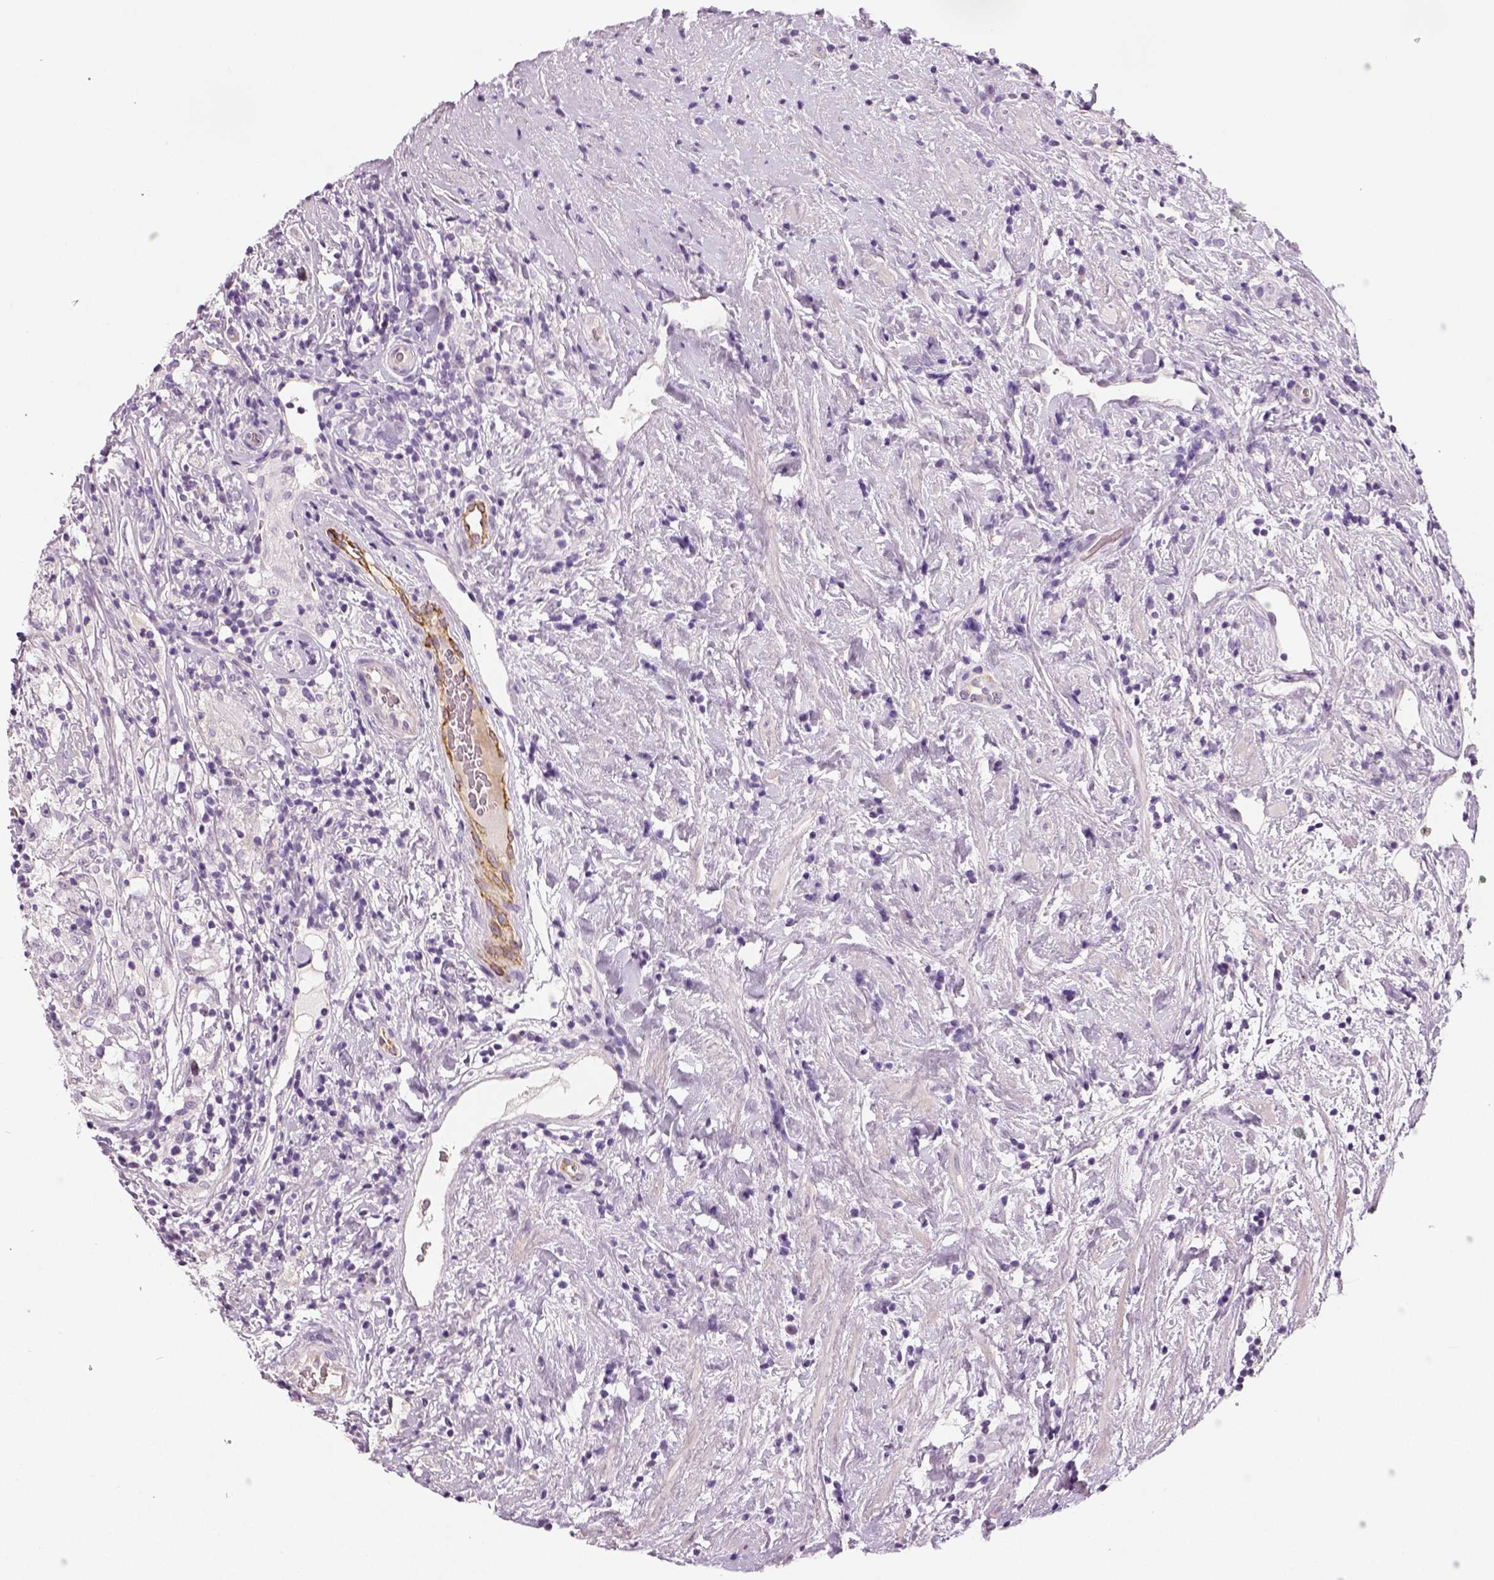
{"staining": {"intensity": "negative", "quantity": "none", "location": "none"}, "tissue": "testis cancer", "cell_type": "Tumor cells", "image_type": "cancer", "snomed": [{"axis": "morphology", "description": "Seminoma, NOS"}, {"axis": "topography", "description": "Testis"}], "caption": "Tumor cells are negative for brown protein staining in testis cancer (seminoma).", "gene": "TSPAN7", "patient": {"sex": "male", "age": 46}}